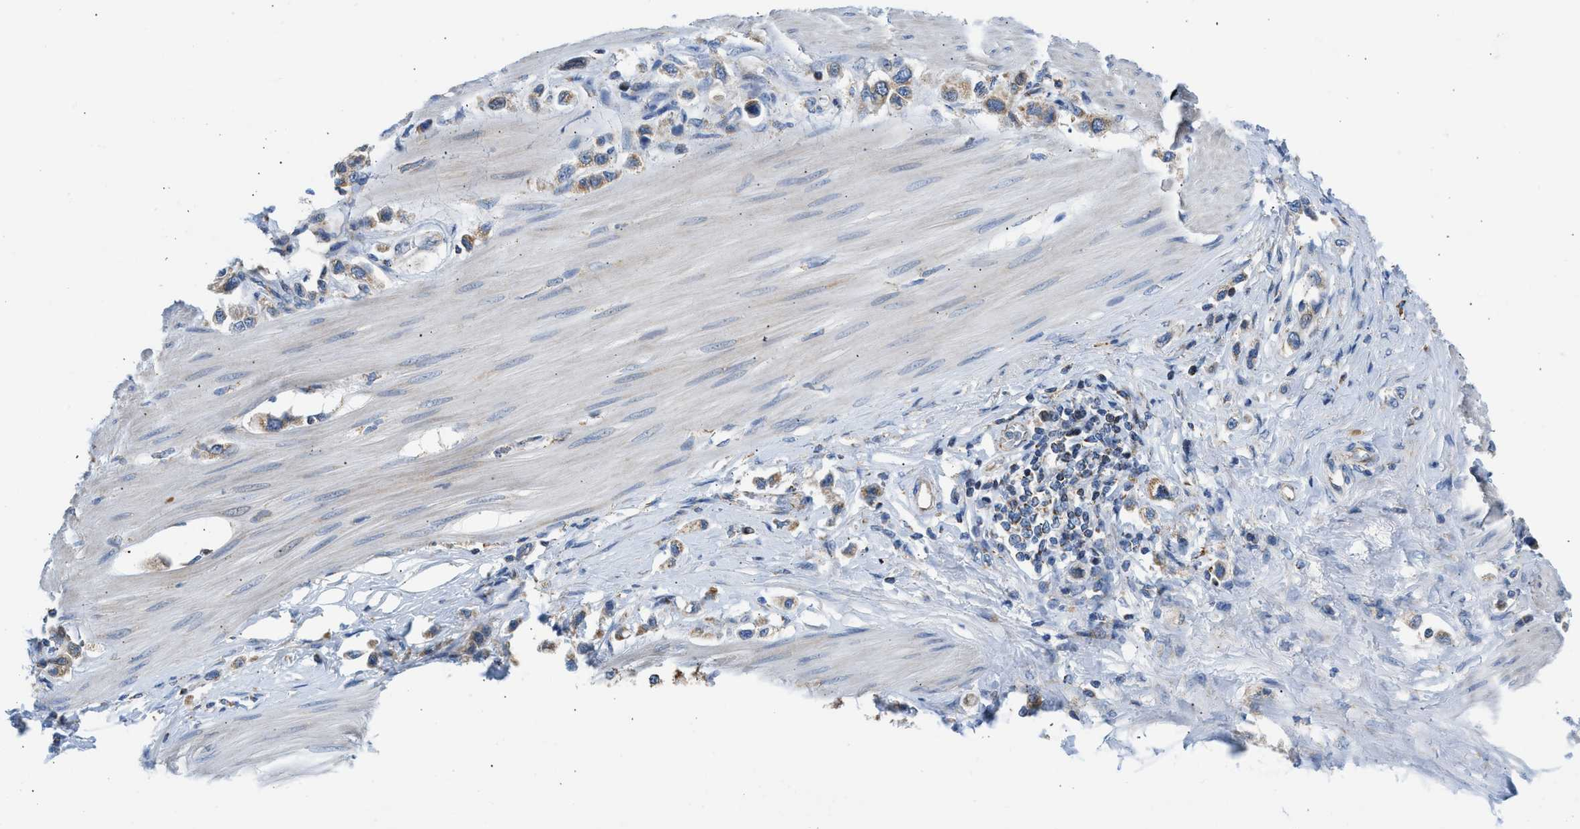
{"staining": {"intensity": "moderate", "quantity": "<25%", "location": "cytoplasmic/membranous"}, "tissue": "stomach cancer", "cell_type": "Tumor cells", "image_type": "cancer", "snomed": [{"axis": "morphology", "description": "Adenocarcinoma, NOS"}, {"axis": "topography", "description": "Stomach"}], "caption": "IHC (DAB (3,3'-diaminobenzidine)) staining of stomach cancer exhibits moderate cytoplasmic/membranous protein staining in approximately <25% of tumor cells.", "gene": "CAMKK2", "patient": {"sex": "female", "age": 65}}